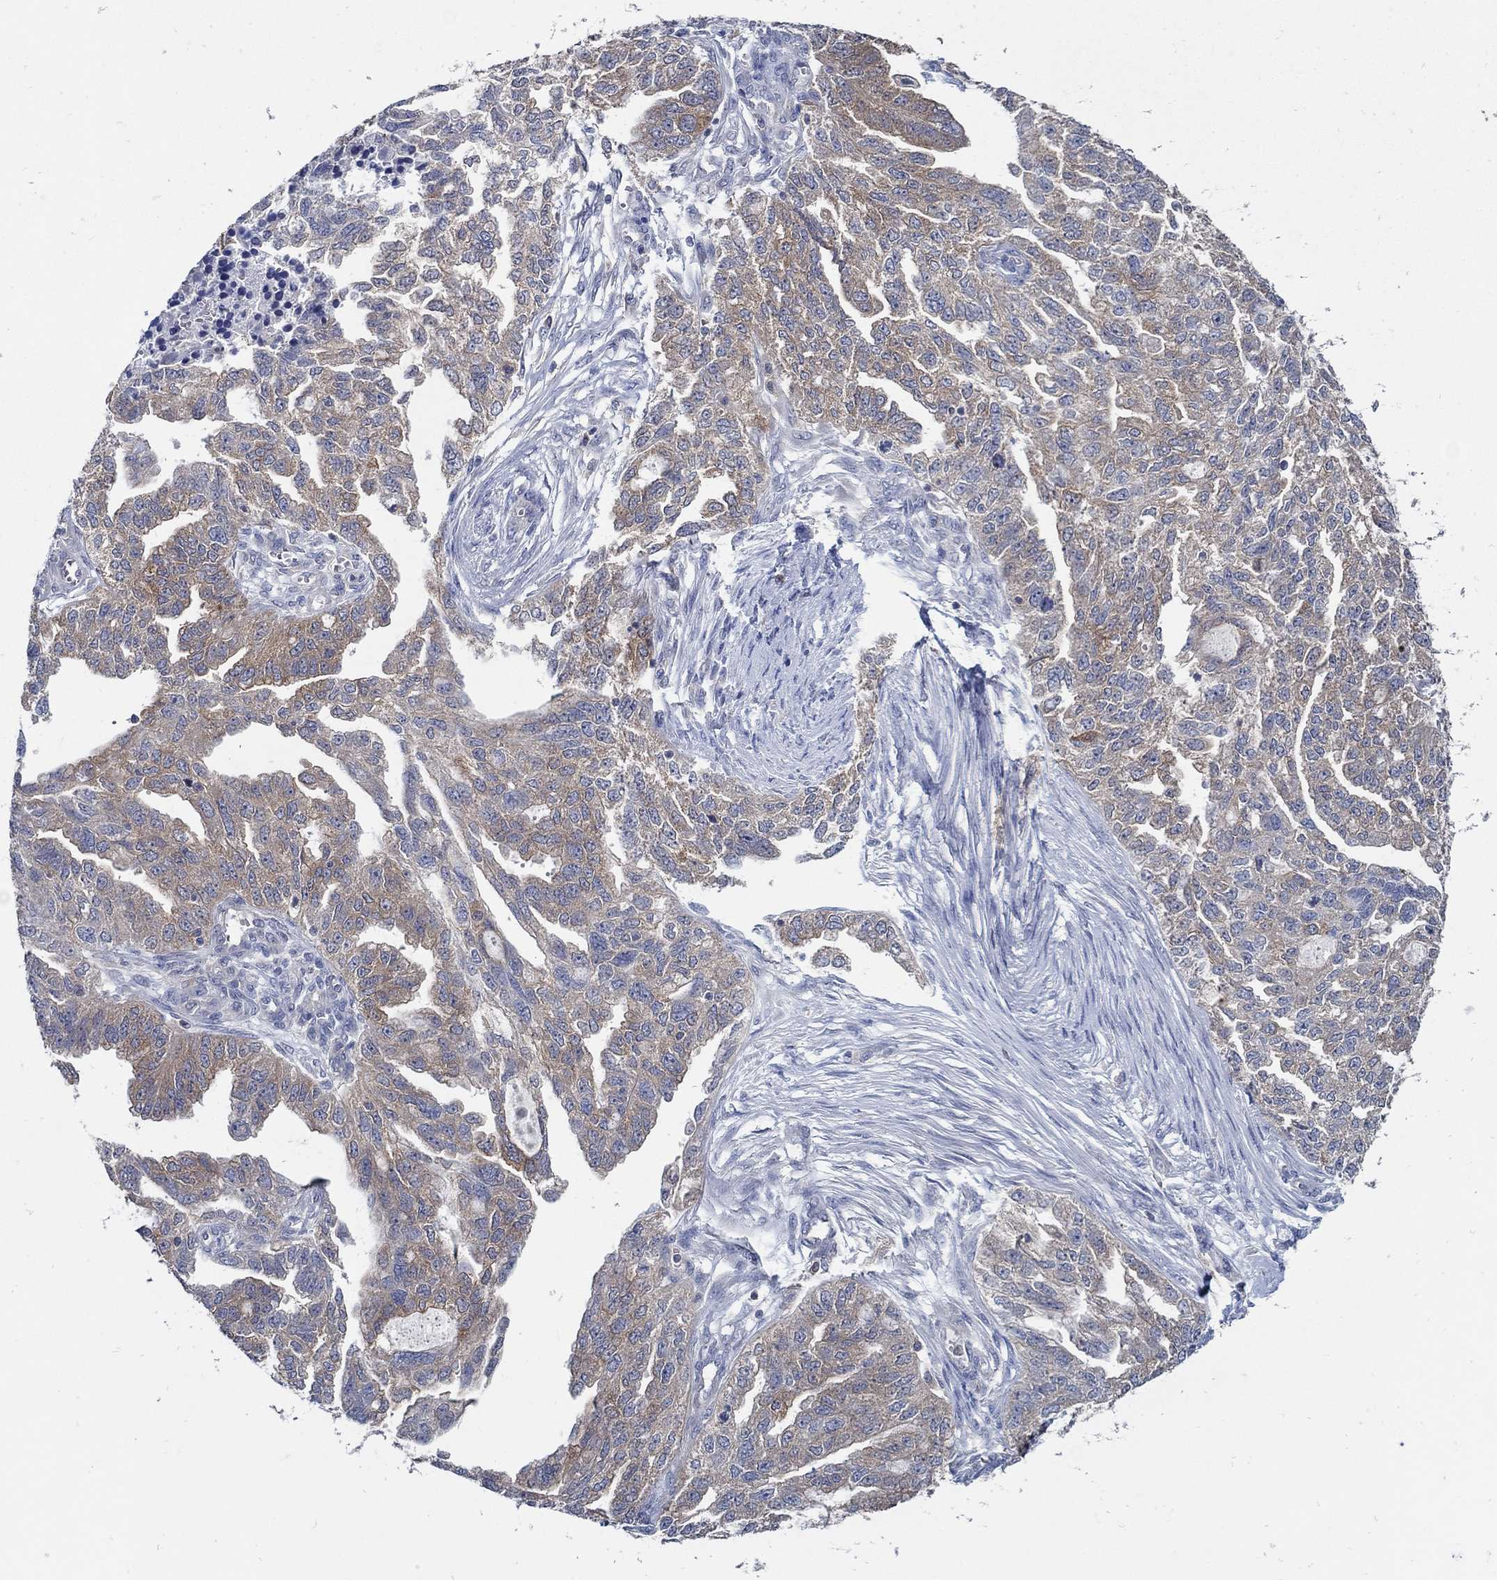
{"staining": {"intensity": "moderate", "quantity": "25%-75%", "location": "cytoplasmic/membranous"}, "tissue": "ovarian cancer", "cell_type": "Tumor cells", "image_type": "cancer", "snomed": [{"axis": "morphology", "description": "Cystadenocarcinoma, serous, NOS"}, {"axis": "topography", "description": "Ovary"}], "caption": "There is medium levels of moderate cytoplasmic/membranous positivity in tumor cells of ovarian cancer (serous cystadenocarcinoma), as demonstrated by immunohistochemical staining (brown color).", "gene": "MTHFR", "patient": {"sex": "female", "age": 51}}